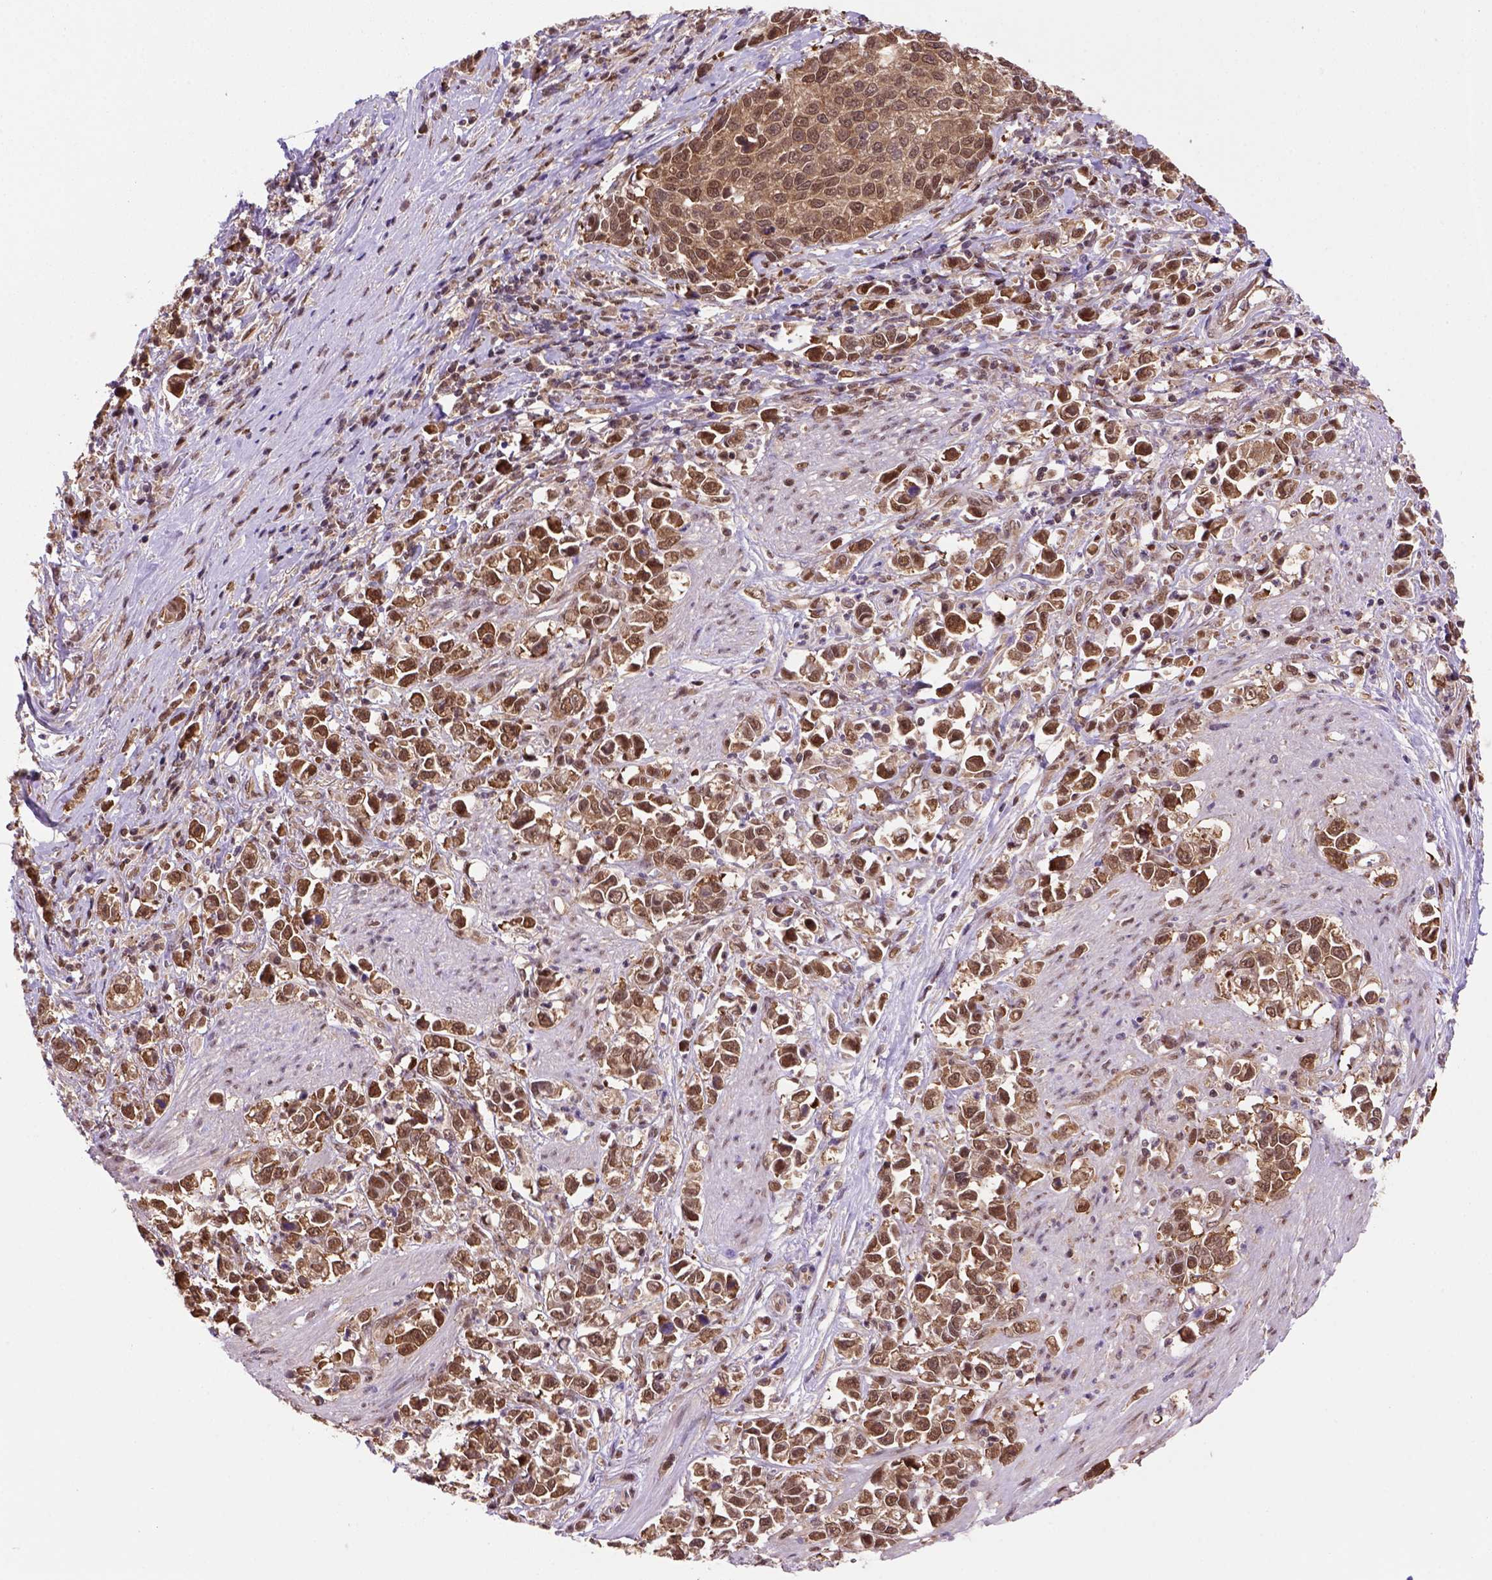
{"staining": {"intensity": "moderate", "quantity": ">75%", "location": "cytoplasmic/membranous,nuclear"}, "tissue": "stomach cancer", "cell_type": "Tumor cells", "image_type": "cancer", "snomed": [{"axis": "morphology", "description": "Adenocarcinoma, NOS"}, {"axis": "topography", "description": "Stomach"}], "caption": "A high-resolution image shows IHC staining of adenocarcinoma (stomach), which reveals moderate cytoplasmic/membranous and nuclear expression in about >75% of tumor cells. The protein of interest is stained brown, and the nuclei are stained in blue (DAB IHC with brightfield microscopy, high magnification).", "gene": "PSMC2", "patient": {"sex": "male", "age": 93}}